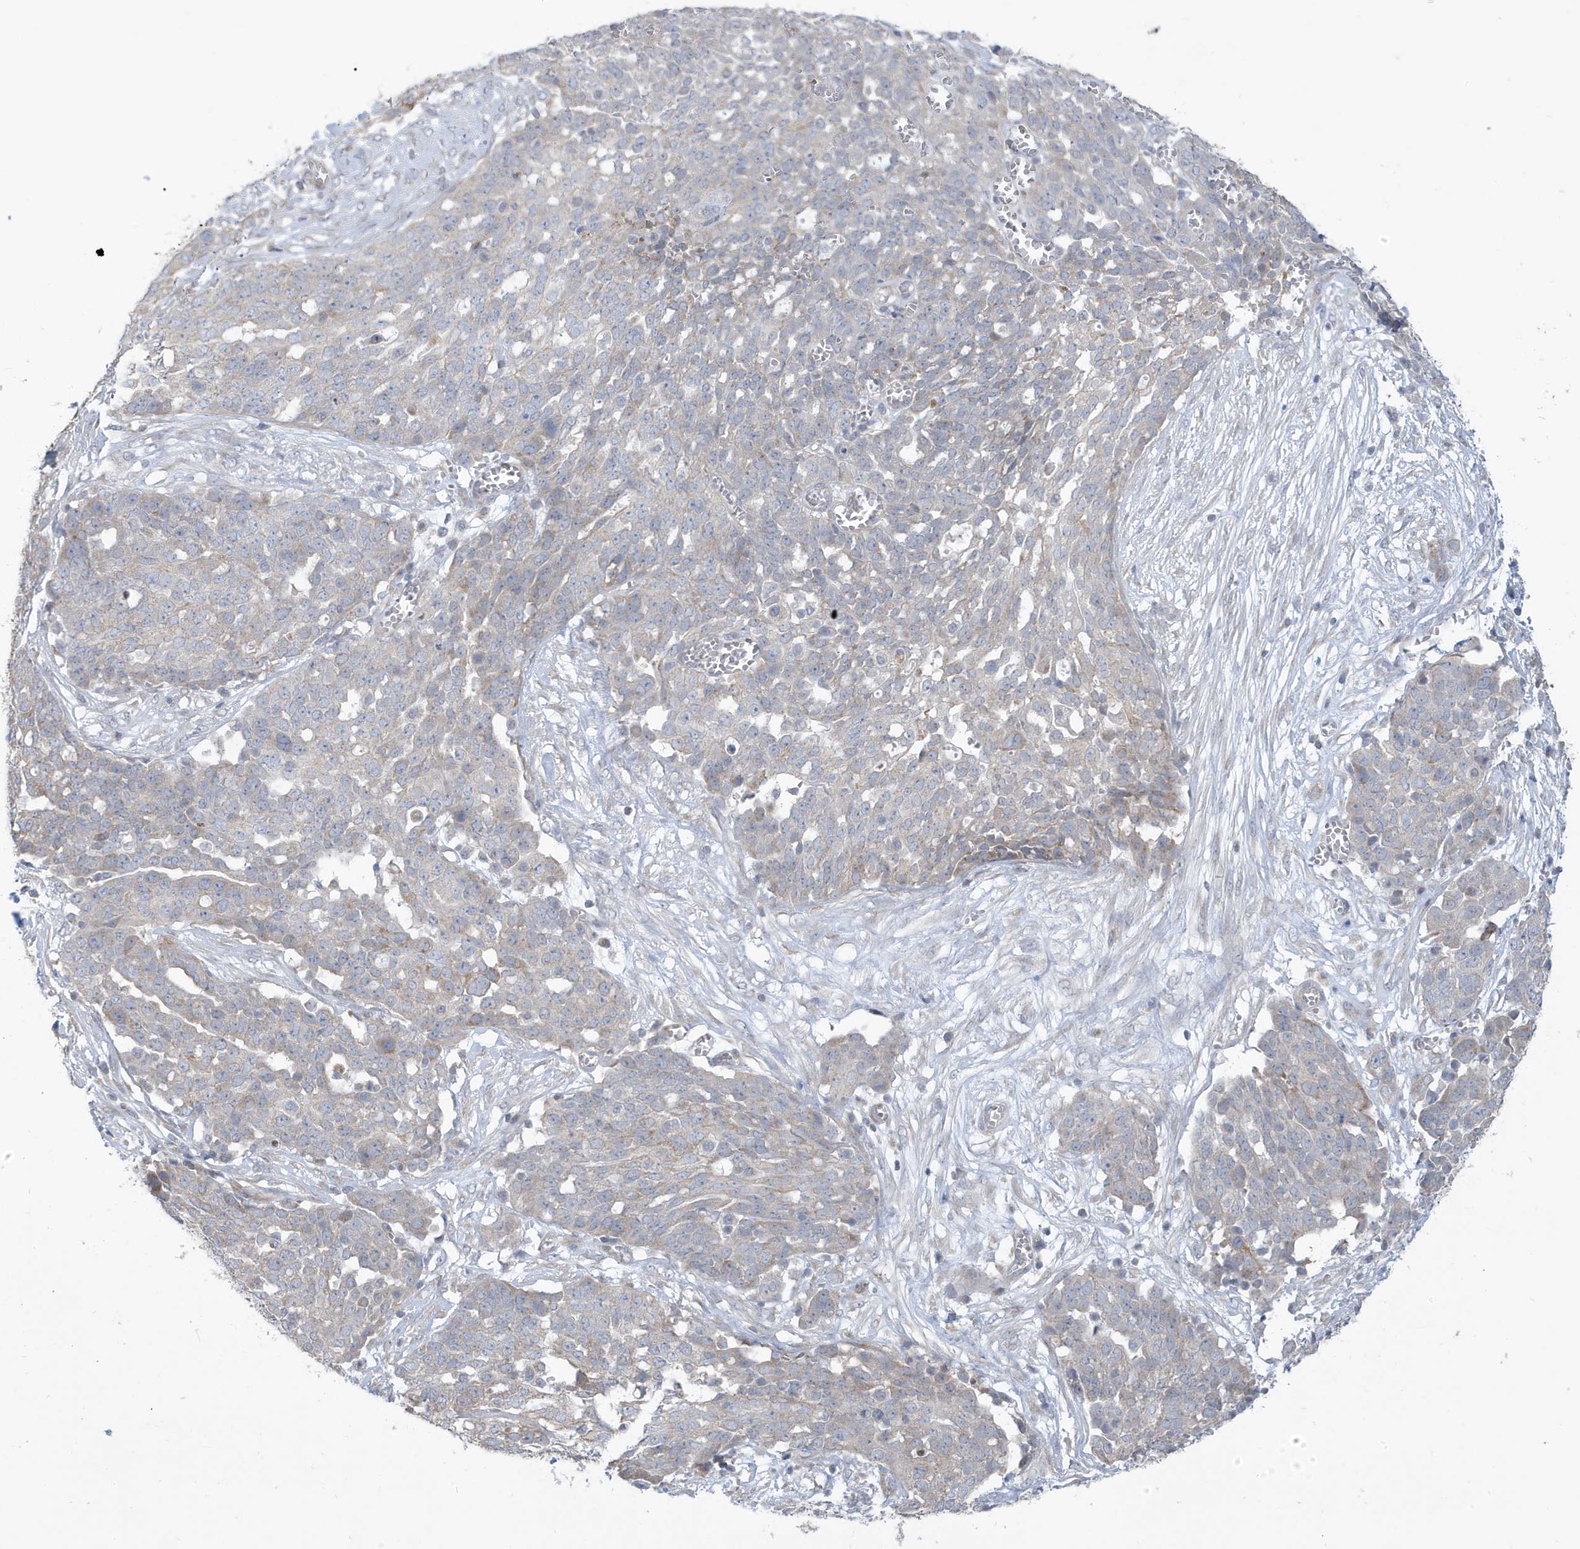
{"staining": {"intensity": "weak", "quantity": "<25%", "location": "cytoplasmic/membranous"}, "tissue": "ovarian cancer", "cell_type": "Tumor cells", "image_type": "cancer", "snomed": [{"axis": "morphology", "description": "Cystadenocarcinoma, serous, NOS"}, {"axis": "topography", "description": "Soft tissue"}, {"axis": "topography", "description": "Ovary"}], "caption": "There is no significant staining in tumor cells of ovarian cancer.", "gene": "ATP13A5", "patient": {"sex": "female", "age": 57}}